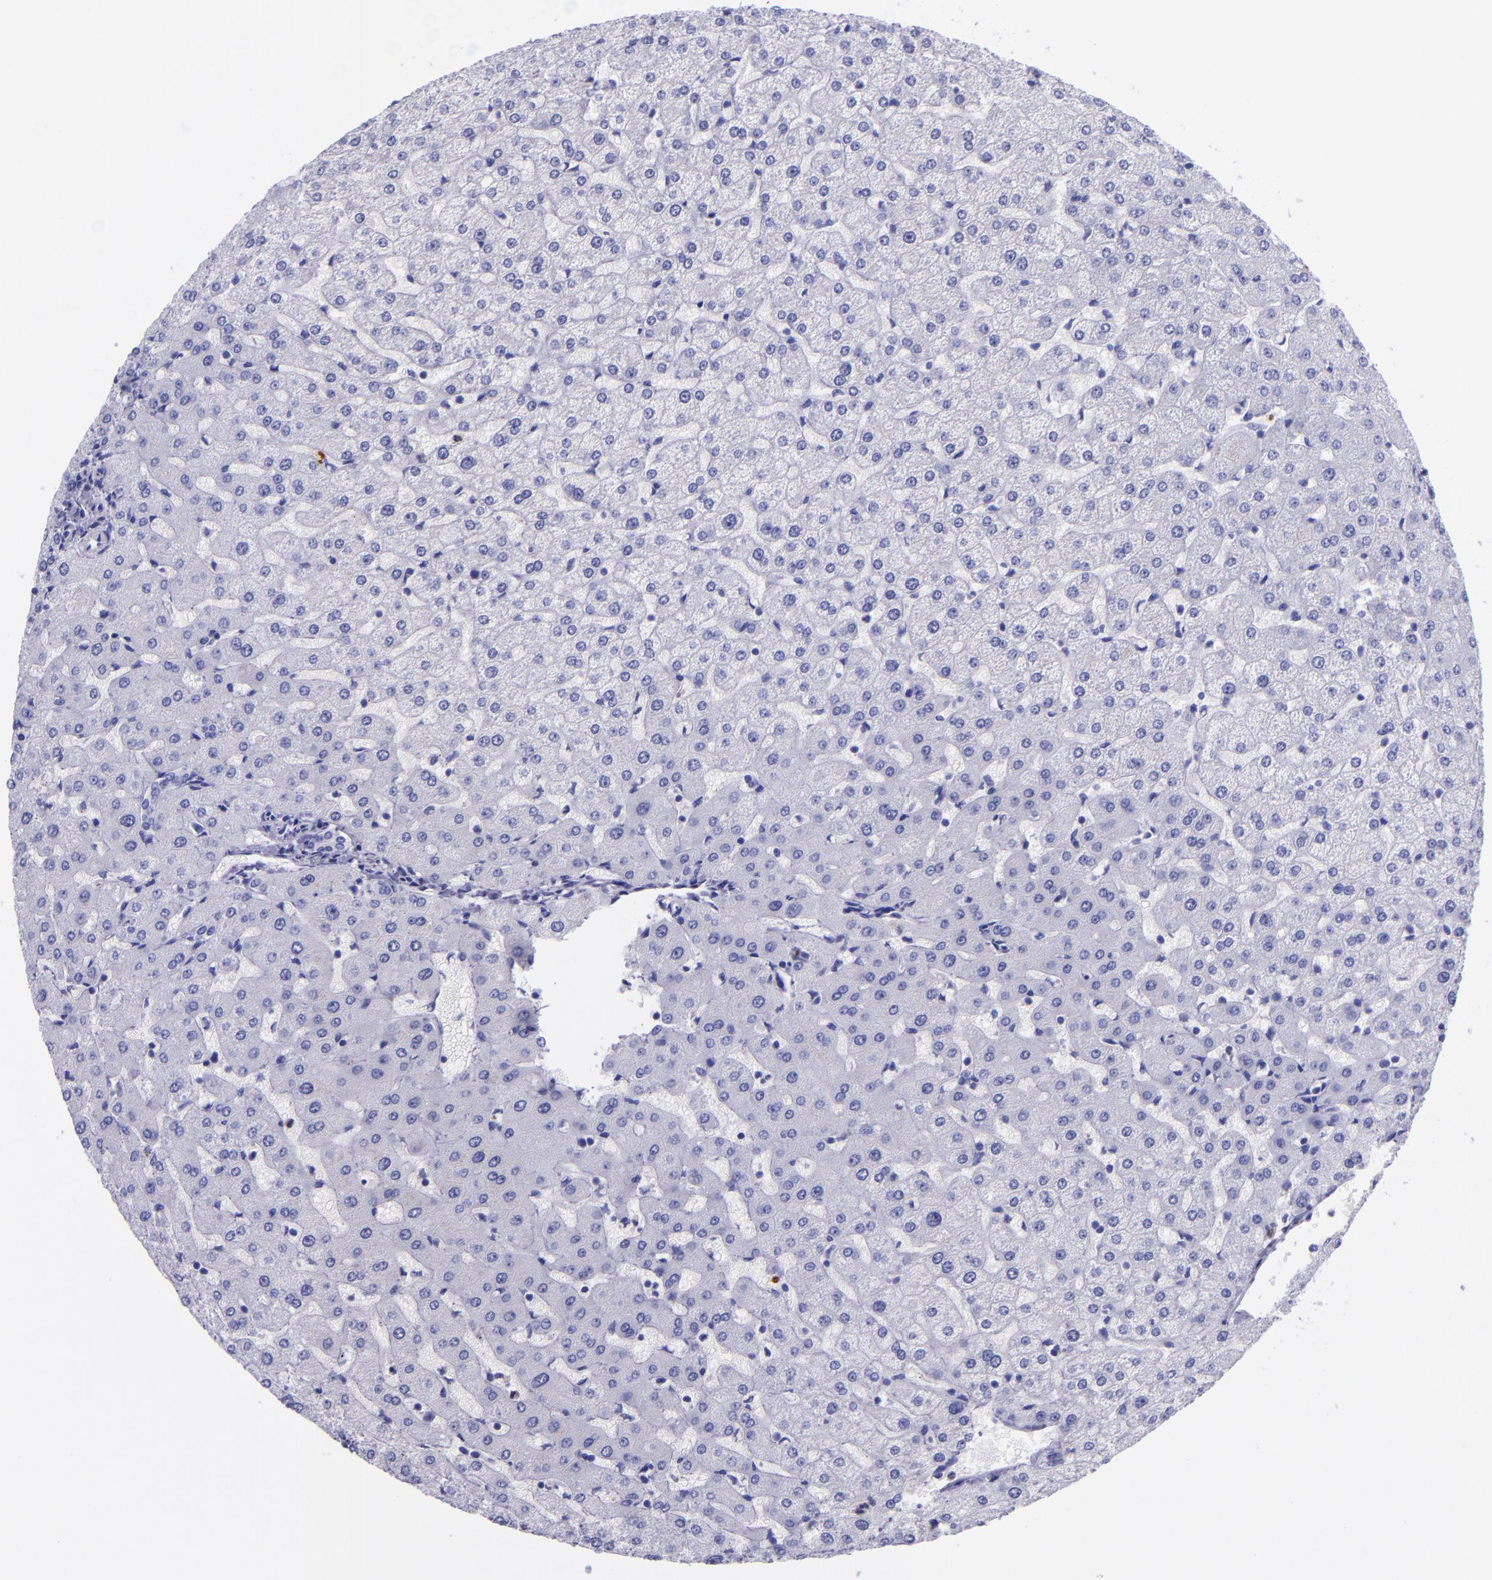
{"staining": {"intensity": "negative", "quantity": "none", "location": "none"}, "tissue": "liver", "cell_type": "Cholangiocytes", "image_type": "normal", "snomed": [{"axis": "morphology", "description": "Normal tissue, NOS"}, {"axis": "morphology", "description": "Fibrosis, NOS"}, {"axis": "topography", "description": "Liver"}], "caption": "A high-resolution image shows immunohistochemistry (IHC) staining of benign liver, which demonstrates no significant expression in cholangiocytes. The staining is performed using DAB (3,3'-diaminobenzidine) brown chromogen with nuclei counter-stained in using hematoxylin.", "gene": "SLPI", "patient": {"sex": "female", "age": 29}}